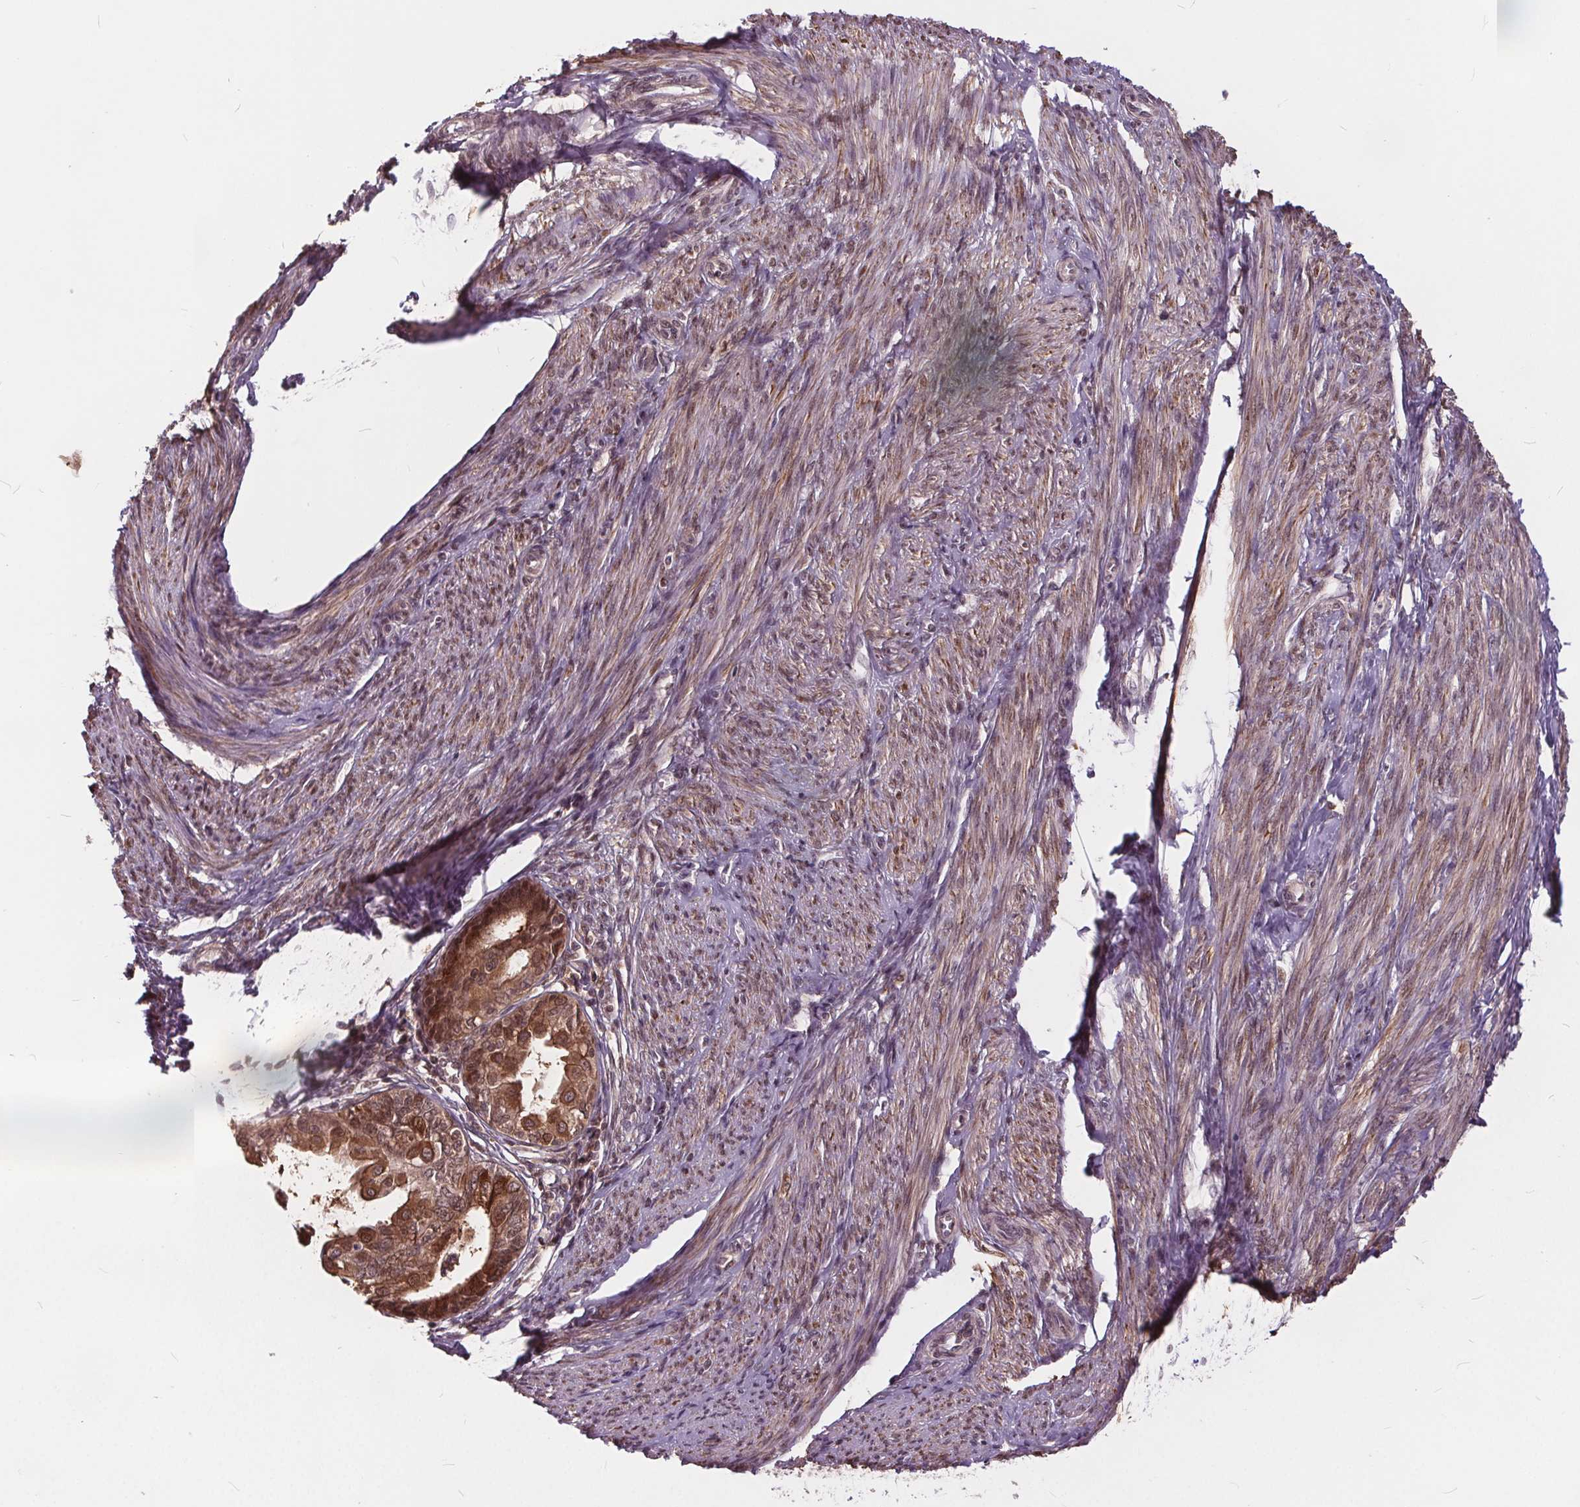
{"staining": {"intensity": "strong", "quantity": "<25%", "location": "cytoplasmic/membranous,nuclear"}, "tissue": "endometrial cancer", "cell_type": "Tumor cells", "image_type": "cancer", "snomed": [{"axis": "morphology", "description": "Adenocarcinoma, NOS"}, {"axis": "topography", "description": "Endometrium"}], "caption": "Immunohistochemistry micrograph of human adenocarcinoma (endometrial) stained for a protein (brown), which reveals medium levels of strong cytoplasmic/membranous and nuclear expression in about <25% of tumor cells.", "gene": "HIF1AN", "patient": {"sex": "female", "age": 68}}